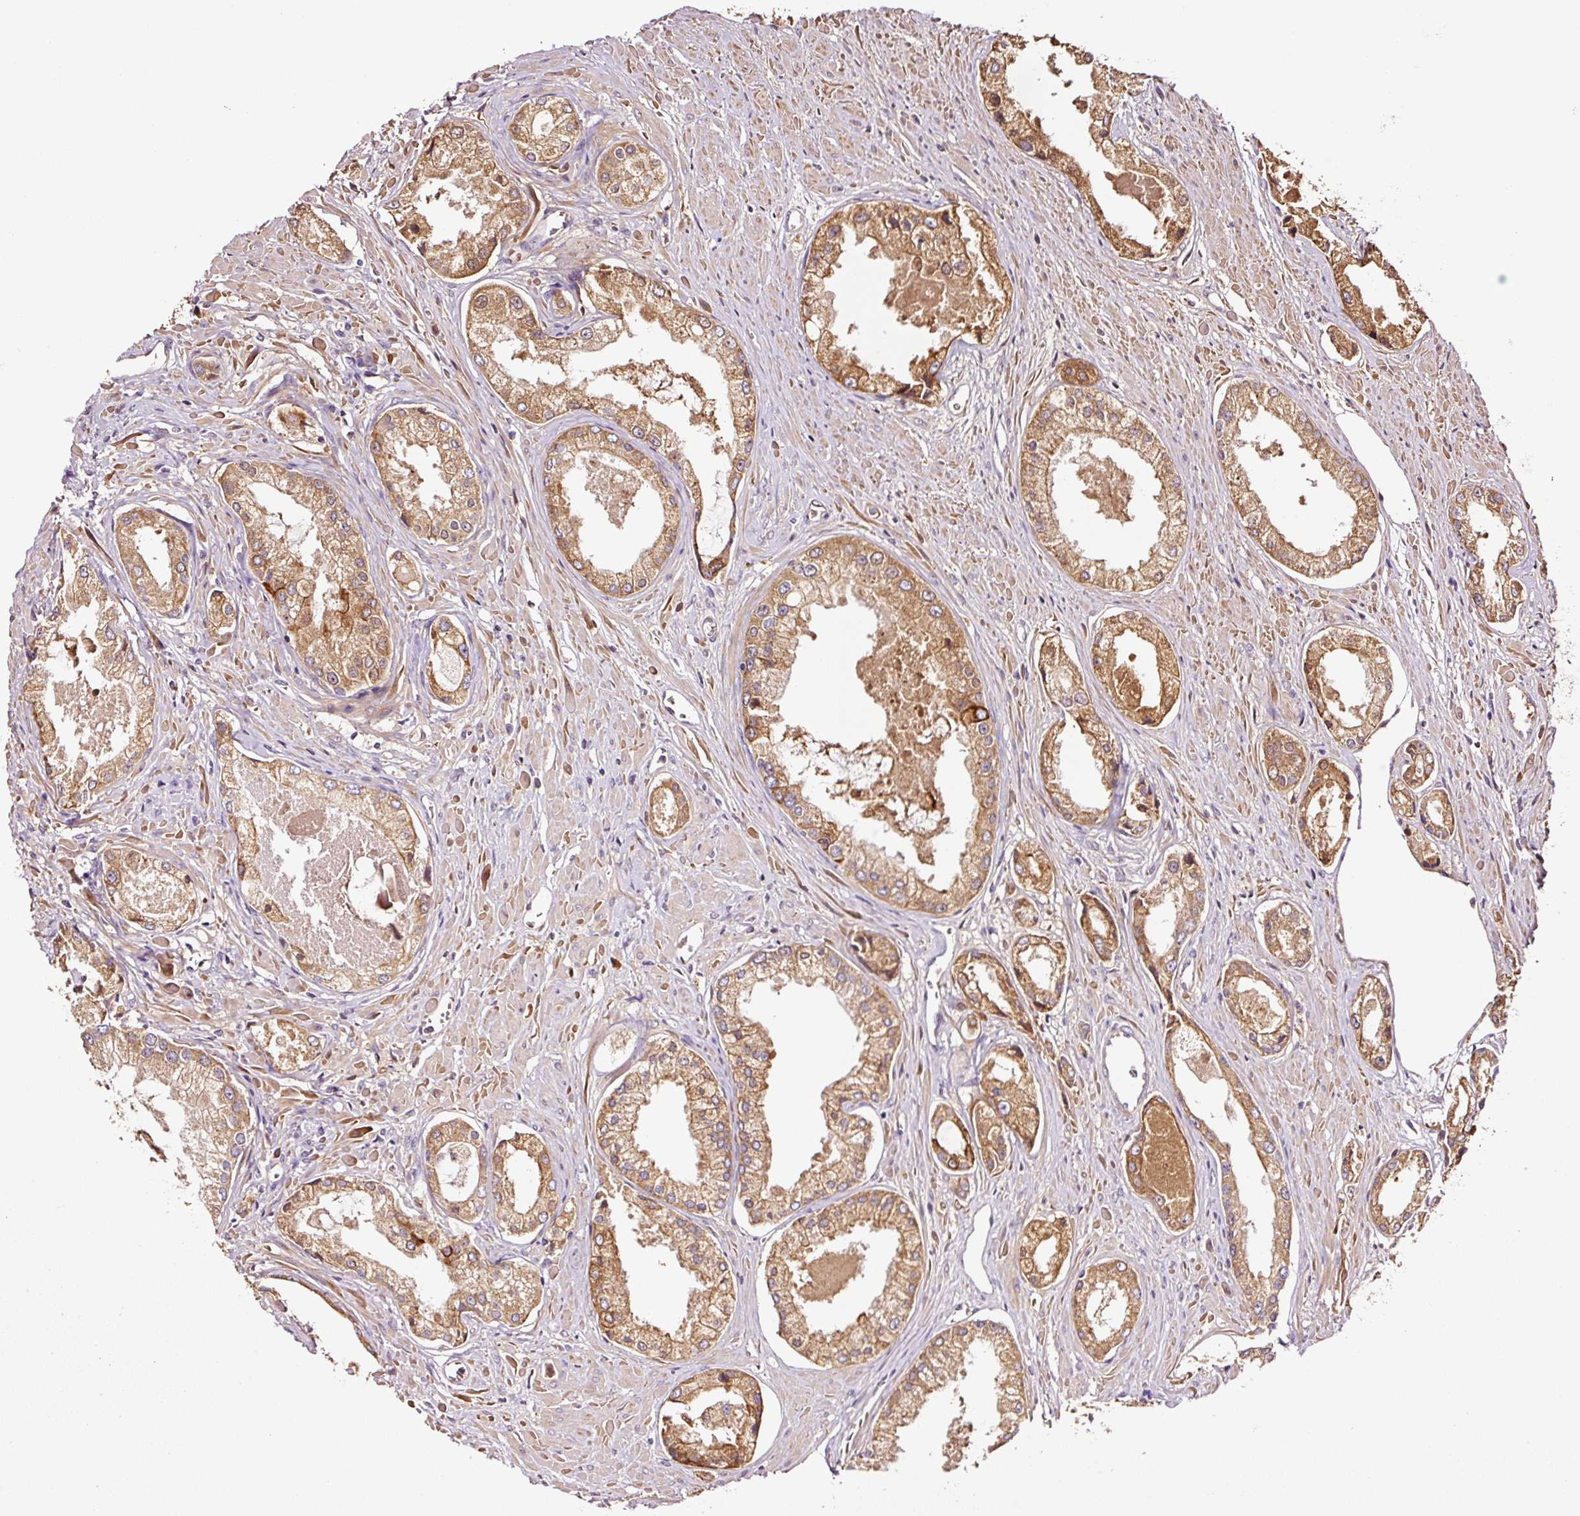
{"staining": {"intensity": "moderate", "quantity": ">75%", "location": "cytoplasmic/membranous"}, "tissue": "prostate cancer", "cell_type": "Tumor cells", "image_type": "cancer", "snomed": [{"axis": "morphology", "description": "Adenocarcinoma, Low grade"}, {"axis": "topography", "description": "Prostate"}], "caption": "Human prostate cancer stained for a protein (brown) displays moderate cytoplasmic/membranous positive expression in about >75% of tumor cells.", "gene": "PGLYRP2", "patient": {"sex": "male", "age": 68}}